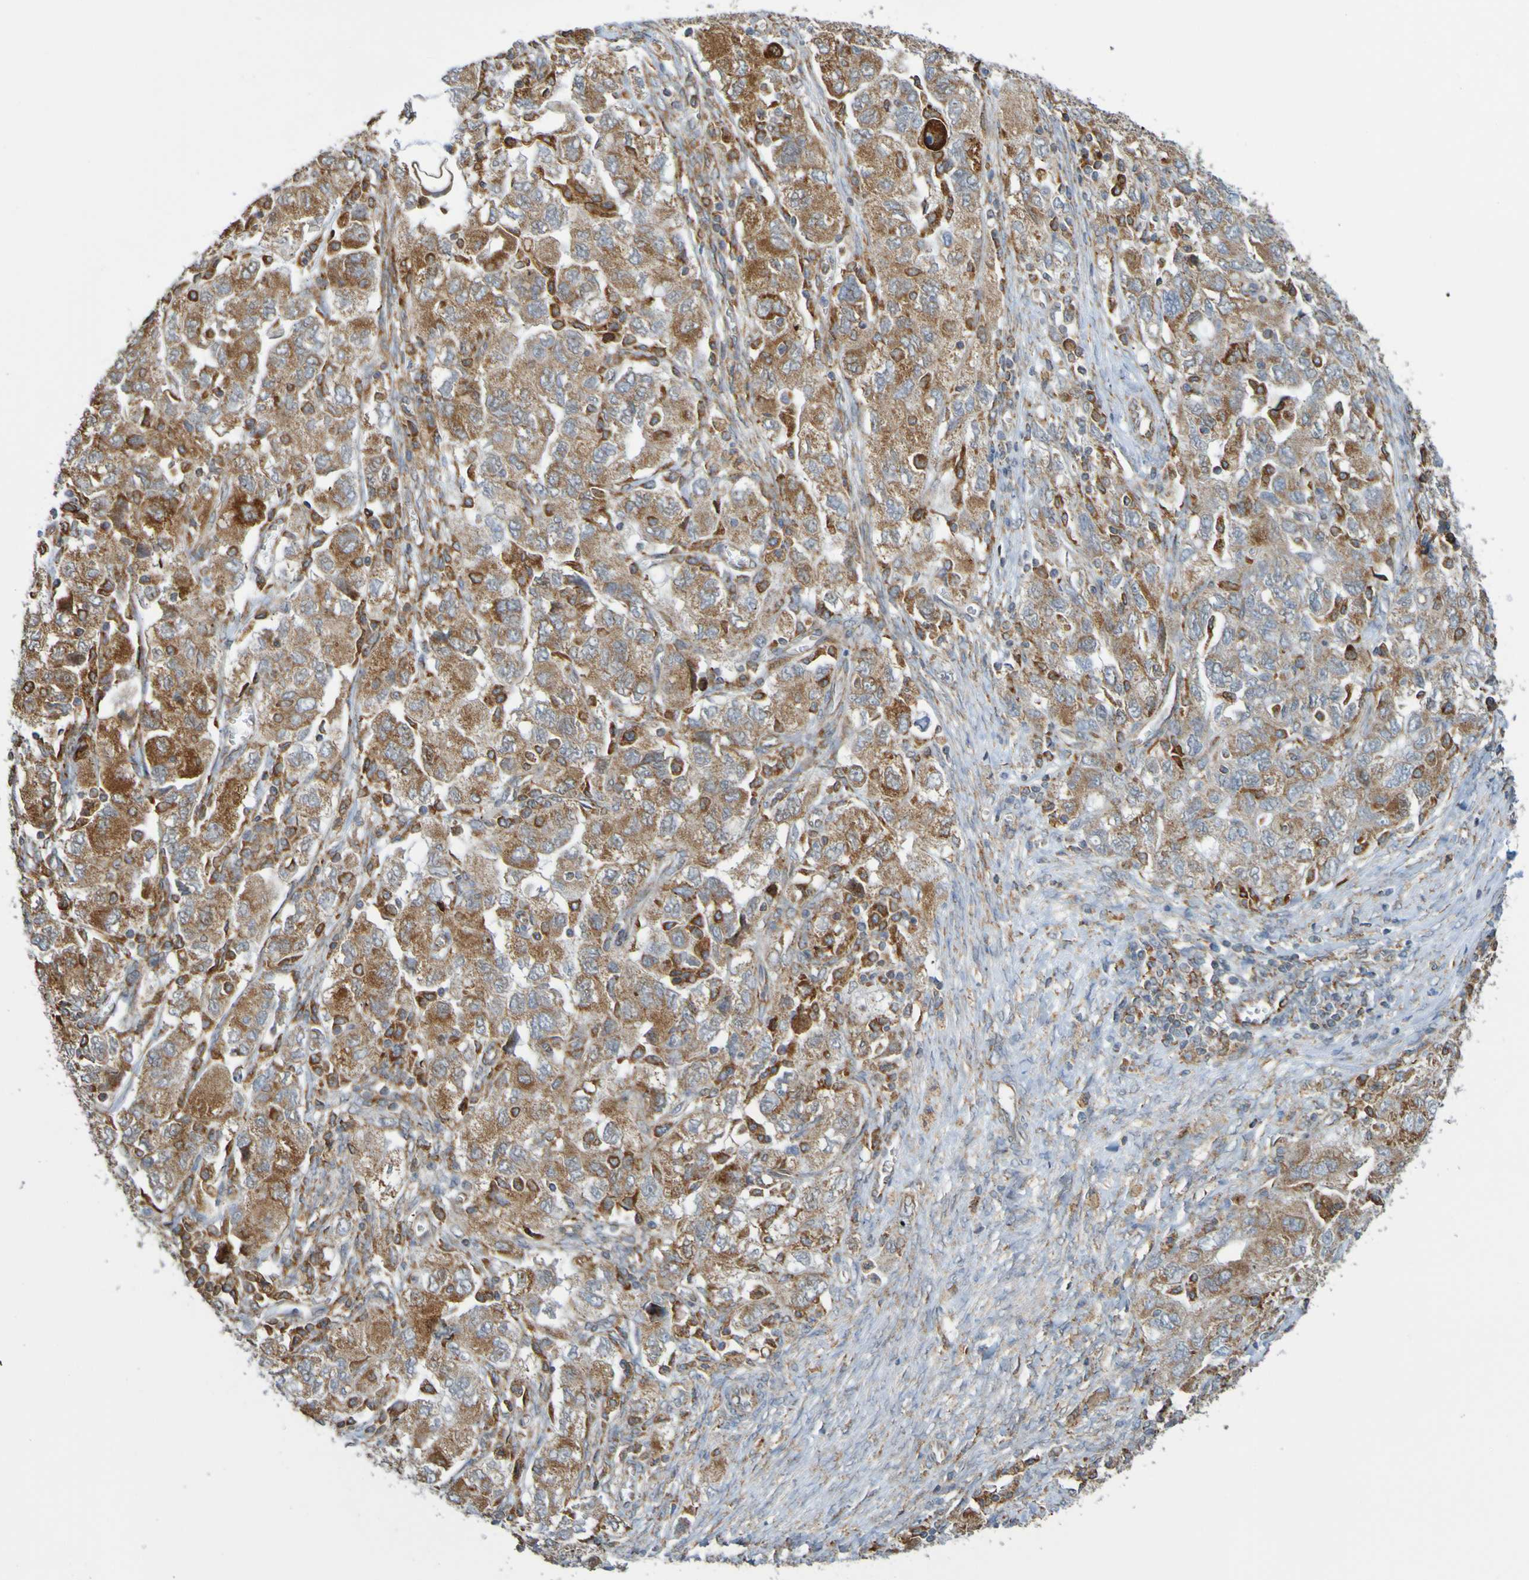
{"staining": {"intensity": "strong", "quantity": "<25%", "location": "cytoplasmic/membranous"}, "tissue": "ovarian cancer", "cell_type": "Tumor cells", "image_type": "cancer", "snomed": [{"axis": "morphology", "description": "Carcinoma, NOS"}, {"axis": "morphology", "description": "Cystadenocarcinoma, serous, NOS"}, {"axis": "topography", "description": "Ovary"}], "caption": "This is a histology image of IHC staining of ovarian cancer (carcinoma), which shows strong staining in the cytoplasmic/membranous of tumor cells.", "gene": "PDIA3", "patient": {"sex": "female", "age": 69}}